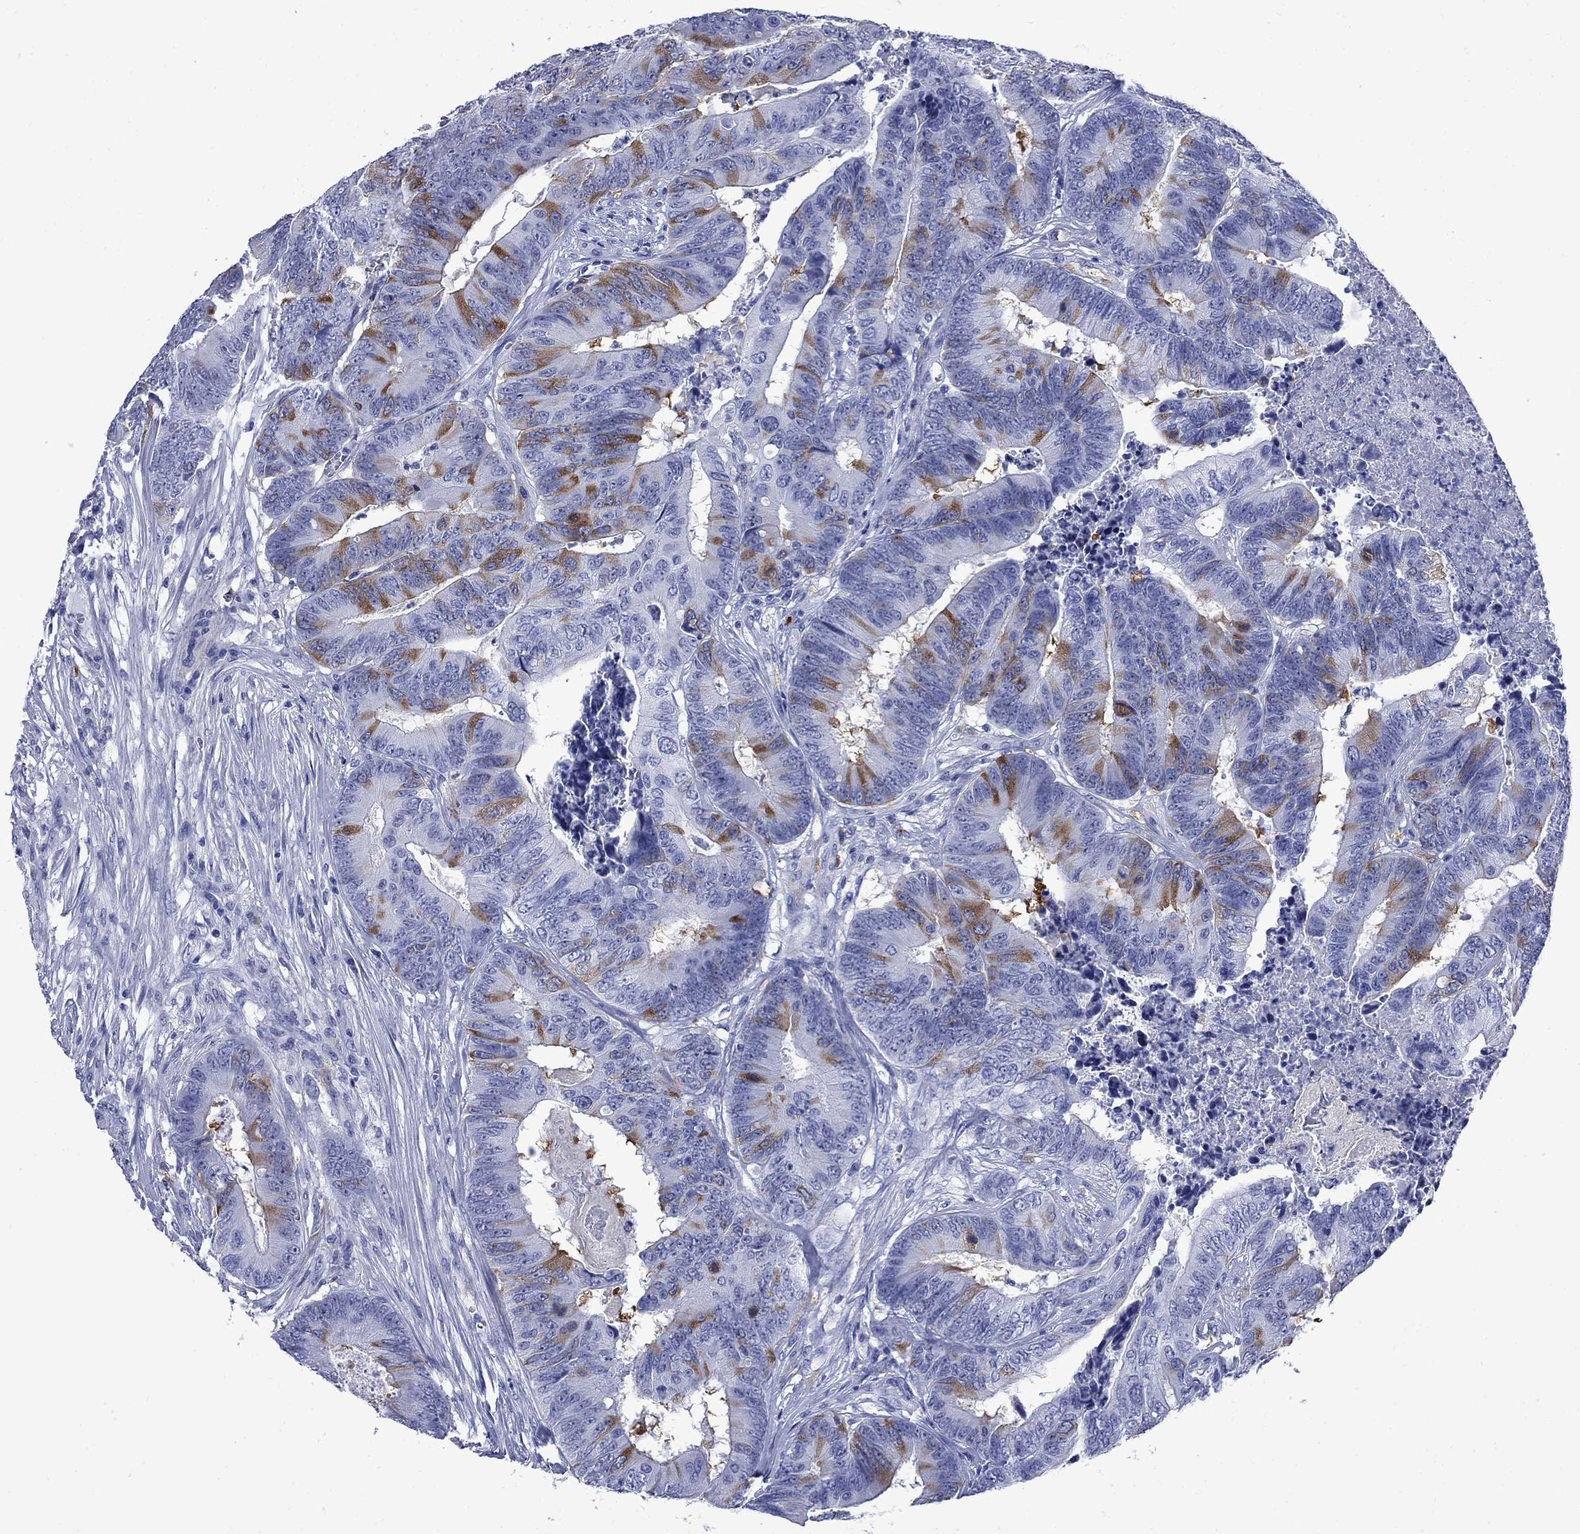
{"staining": {"intensity": "strong", "quantity": "<25%", "location": "cytoplasmic/membranous"}, "tissue": "colorectal cancer", "cell_type": "Tumor cells", "image_type": "cancer", "snomed": [{"axis": "morphology", "description": "Adenocarcinoma, NOS"}, {"axis": "topography", "description": "Colon"}], "caption": "This is a micrograph of IHC staining of colorectal cancer, which shows strong staining in the cytoplasmic/membranous of tumor cells.", "gene": "TACC3", "patient": {"sex": "male", "age": 84}}